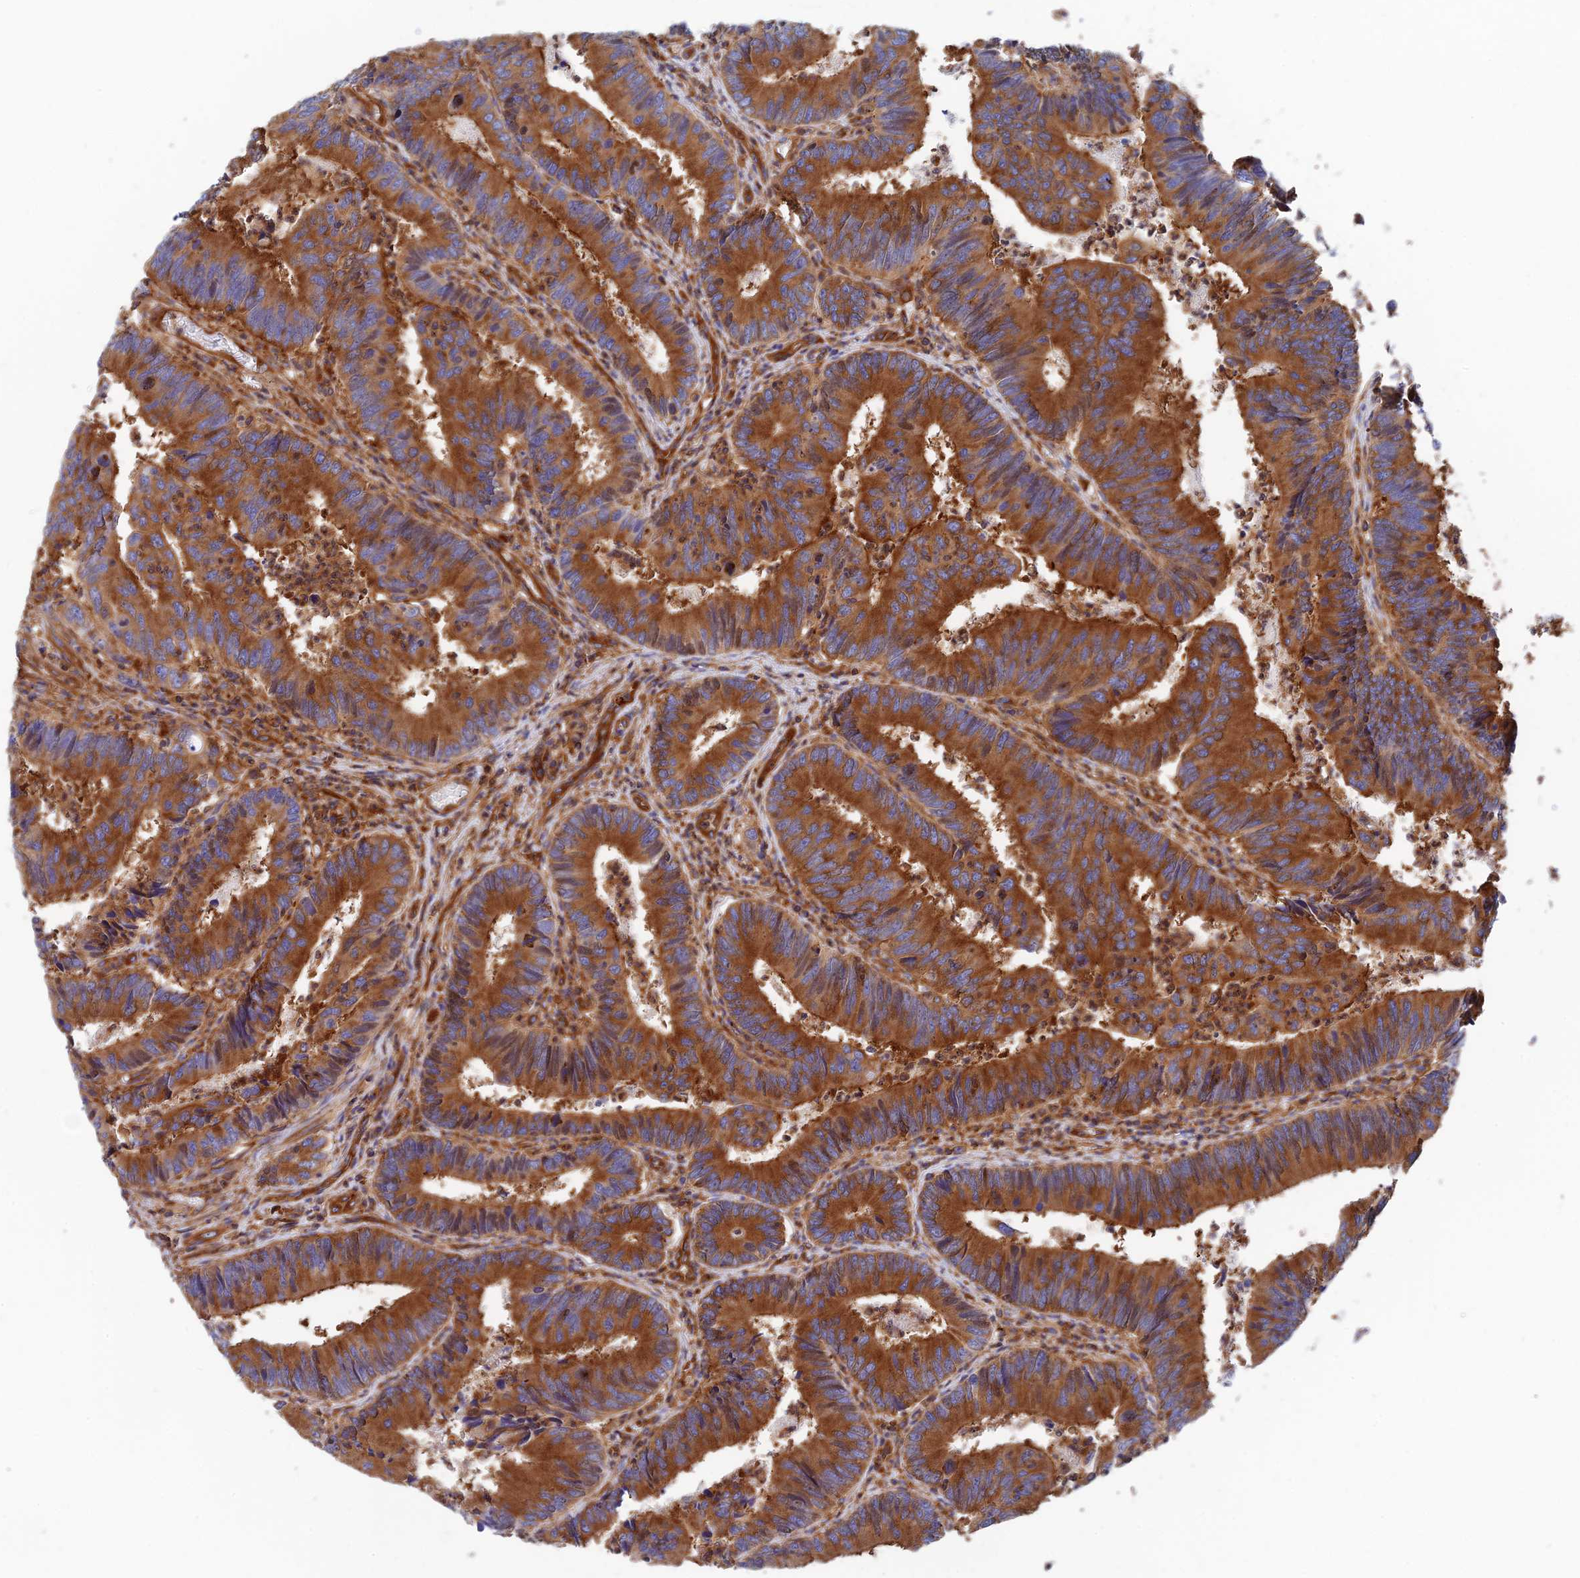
{"staining": {"intensity": "strong", "quantity": ">75%", "location": "cytoplasmic/membranous"}, "tissue": "colorectal cancer", "cell_type": "Tumor cells", "image_type": "cancer", "snomed": [{"axis": "morphology", "description": "Adenocarcinoma, NOS"}, {"axis": "topography", "description": "Colon"}], "caption": "This micrograph reveals immunohistochemistry (IHC) staining of colorectal cancer, with high strong cytoplasmic/membranous expression in about >75% of tumor cells.", "gene": "DCTN2", "patient": {"sex": "female", "age": 67}}